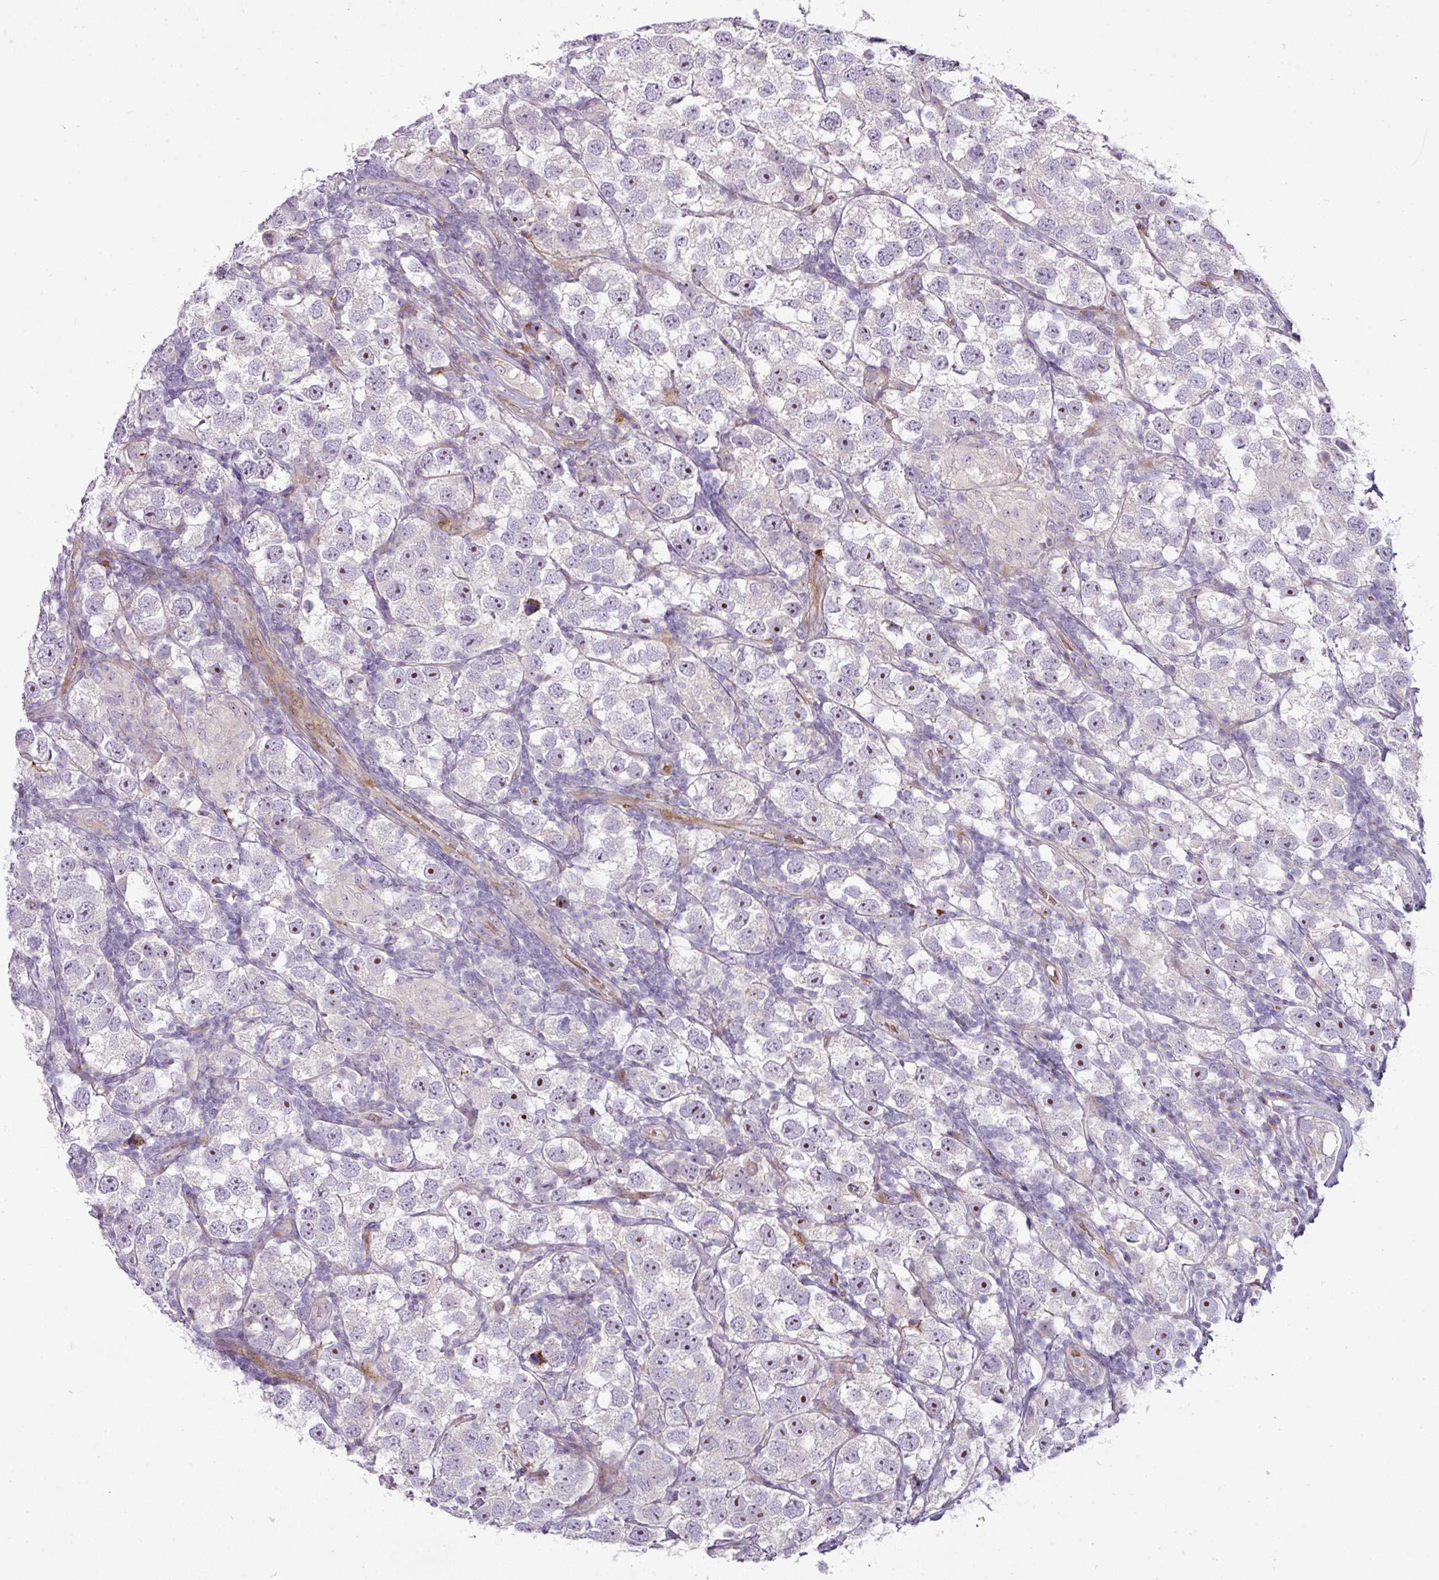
{"staining": {"intensity": "moderate", "quantity": "<25%", "location": "nuclear"}, "tissue": "testis cancer", "cell_type": "Tumor cells", "image_type": "cancer", "snomed": [{"axis": "morphology", "description": "Seminoma, NOS"}, {"axis": "topography", "description": "Testis"}], "caption": "IHC (DAB (3,3'-diaminobenzidine)) staining of human testis seminoma reveals moderate nuclear protein staining in approximately <25% of tumor cells.", "gene": "ATP6V1F", "patient": {"sex": "male", "age": 26}}